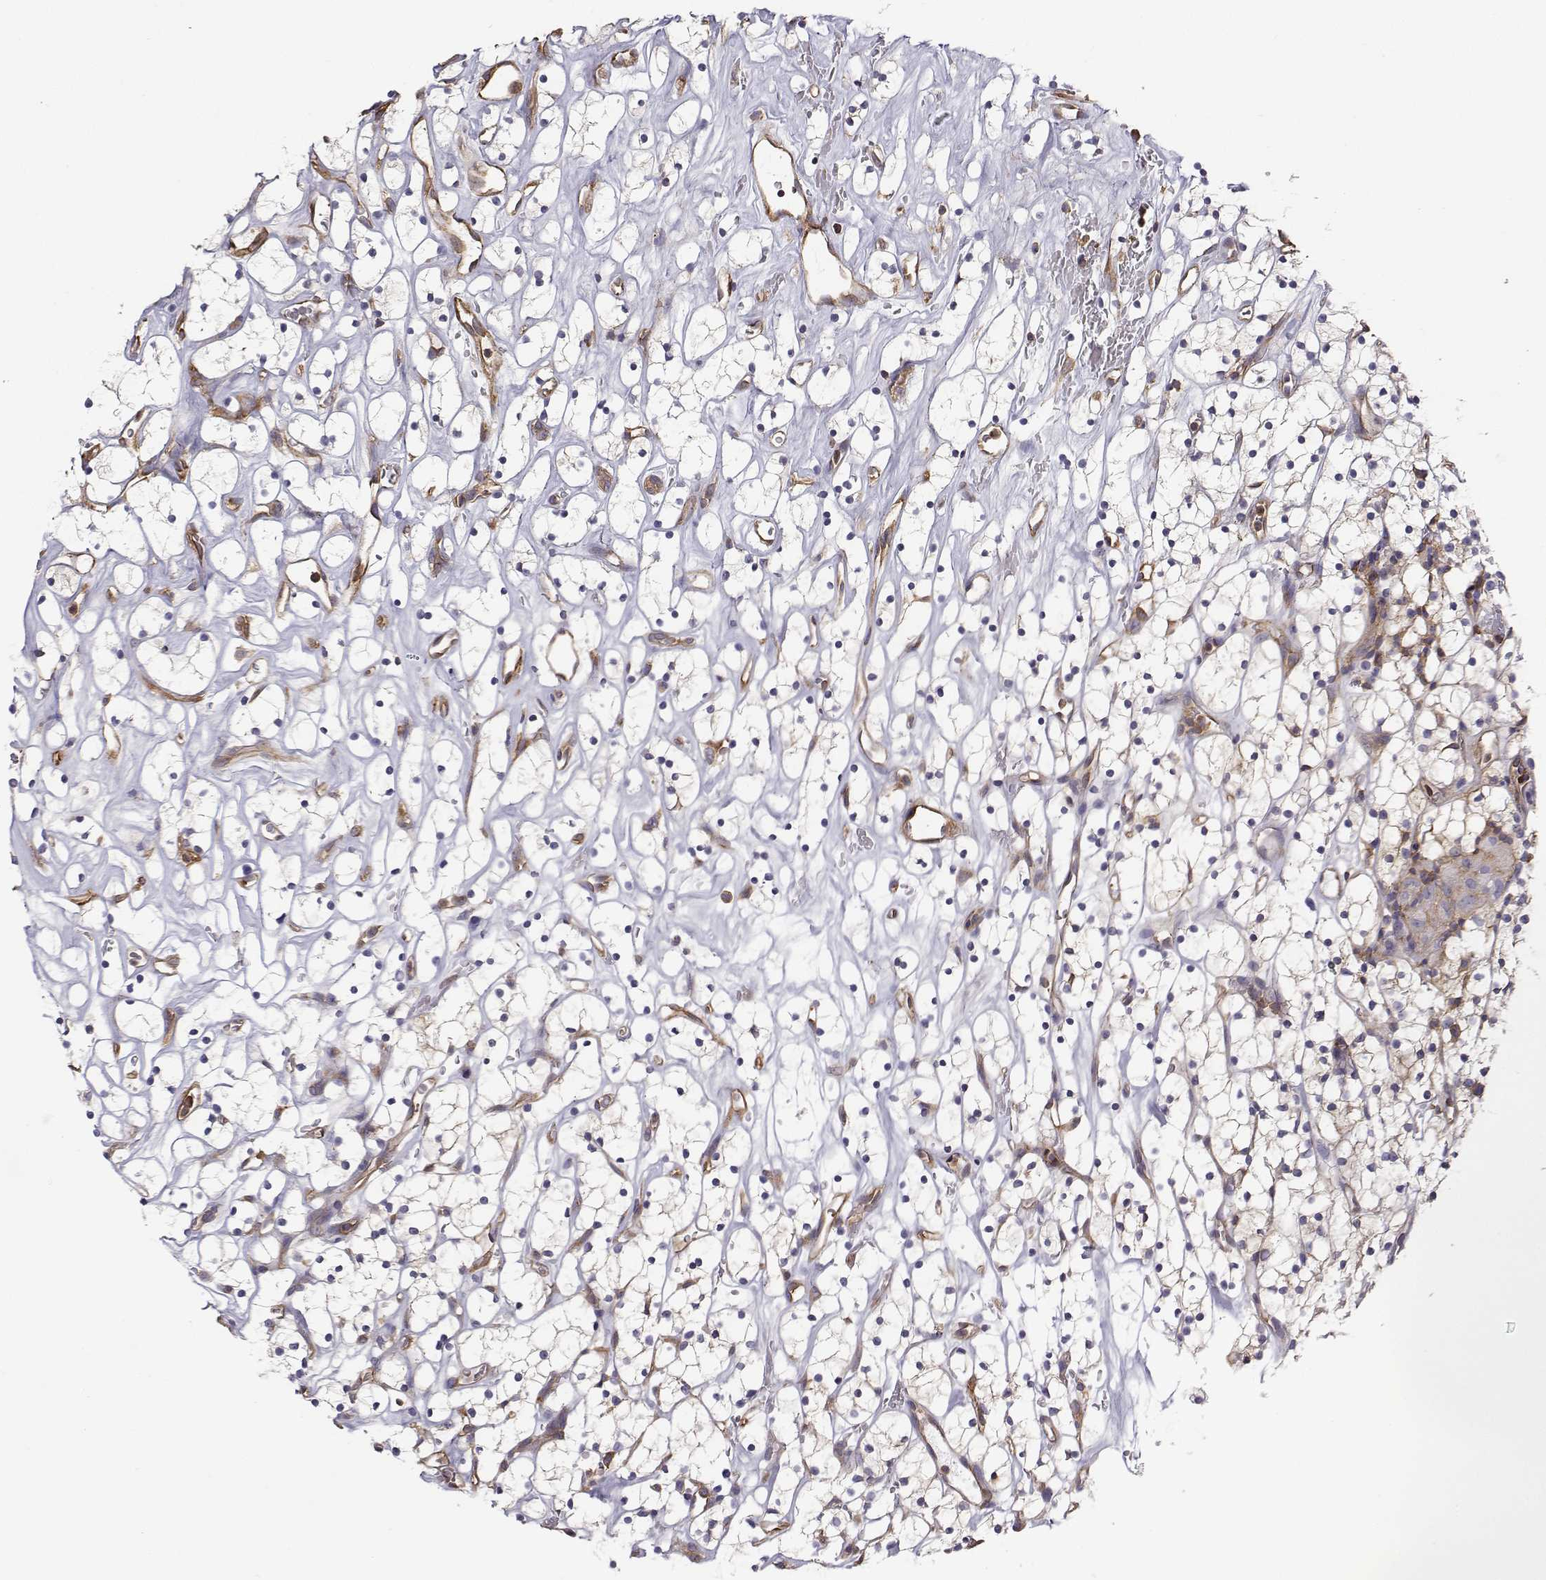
{"staining": {"intensity": "negative", "quantity": "none", "location": "none"}, "tissue": "renal cancer", "cell_type": "Tumor cells", "image_type": "cancer", "snomed": [{"axis": "morphology", "description": "Adenocarcinoma, NOS"}, {"axis": "topography", "description": "Kidney"}], "caption": "This is a image of immunohistochemistry (IHC) staining of adenocarcinoma (renal), which shows no positivity in tumor cells.", "gene": "MYH9", "patient": {"sex": "female", "age": 64}}